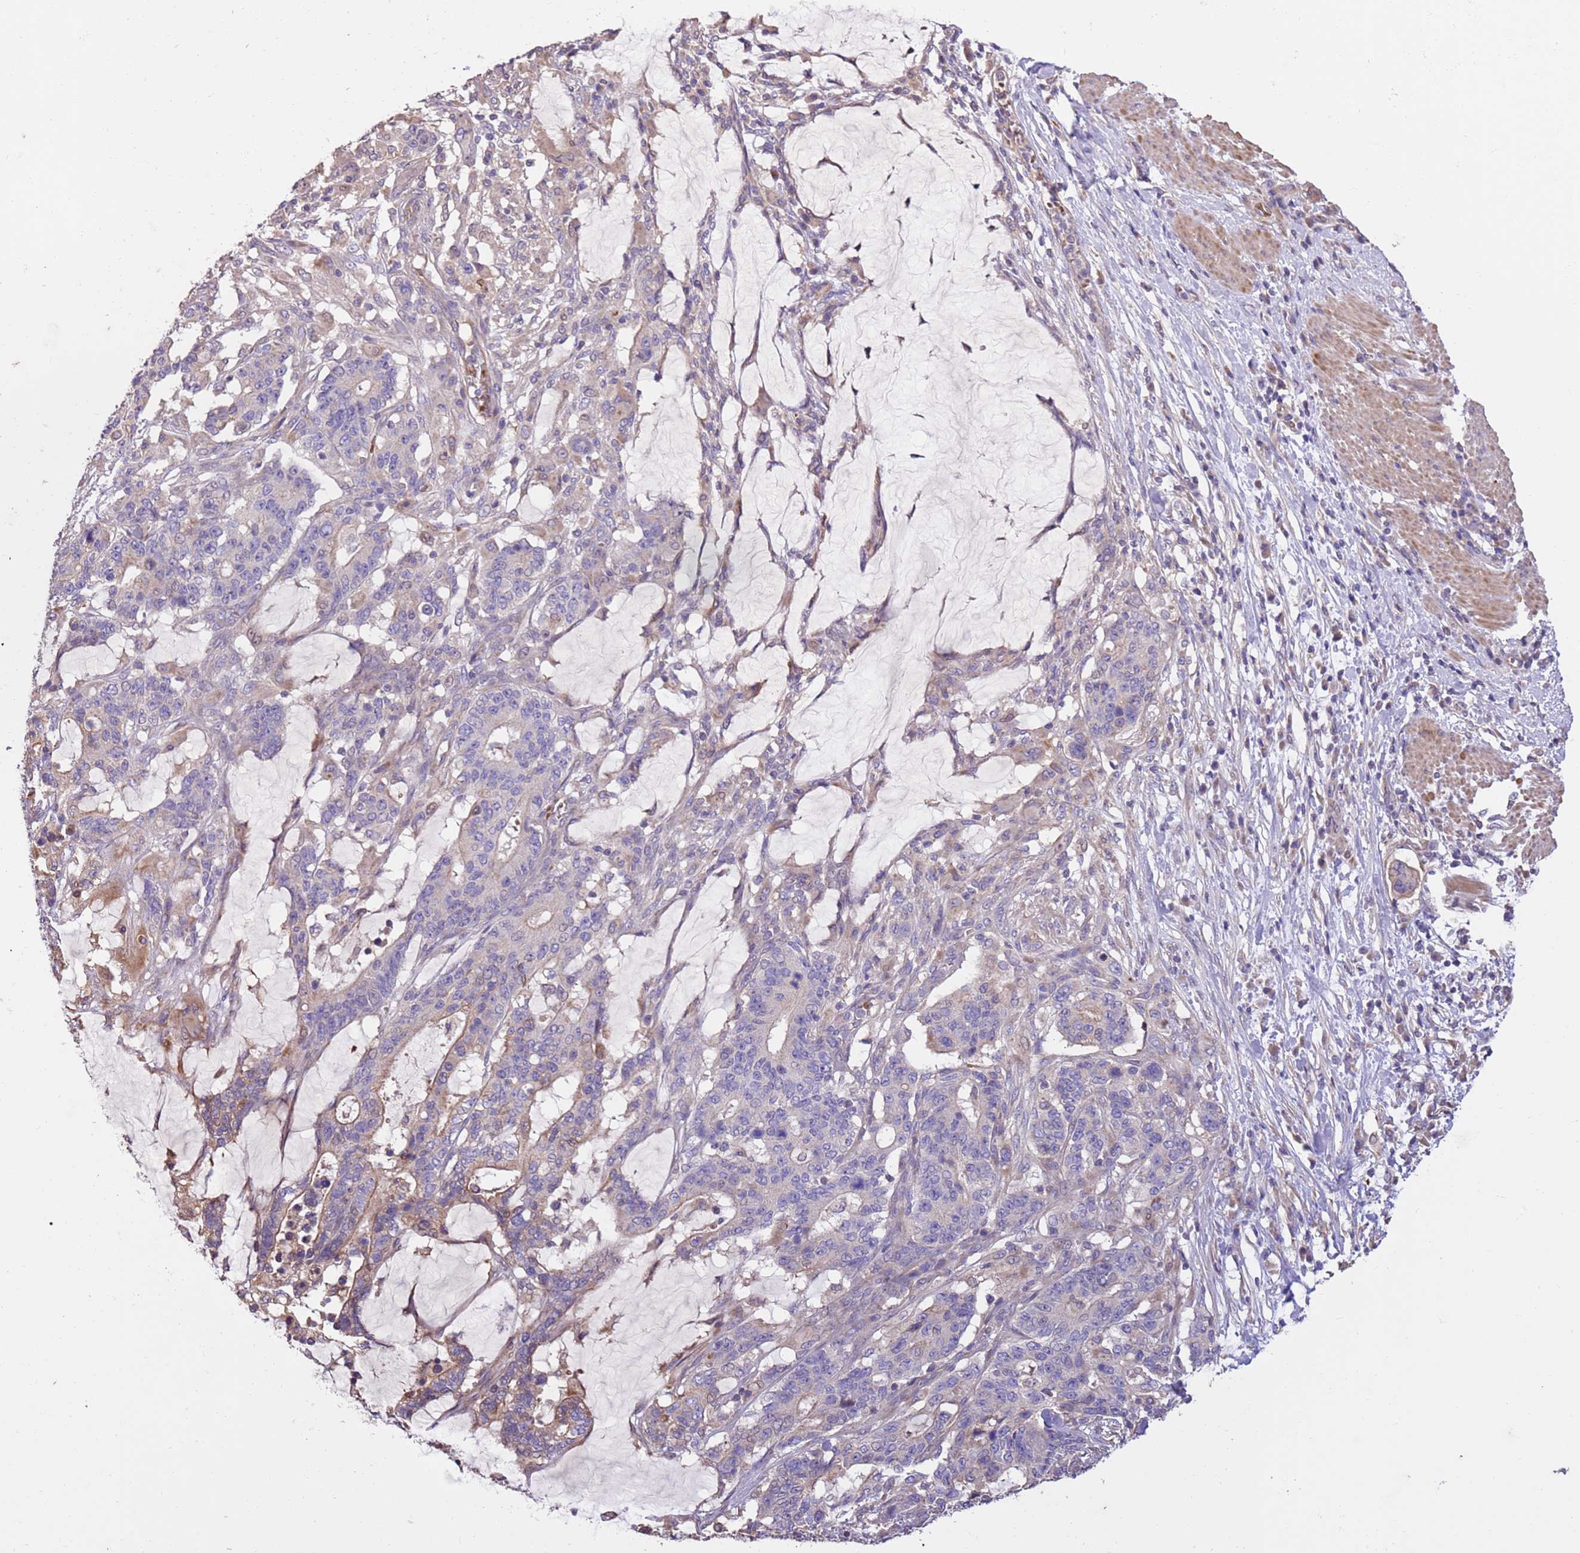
{"staining": {"intensity": "weak", "quantity": "<25%", "location": "cytoplasmic/membranous"}, "tissue": "stomach cancer", "cell_type": "Tumor cells", "image_type": "cancer", "snomed": [{"axis": "morphology", "description": "Normal tissue, NOS"}, {"axis": "morphology", "description": "Adenocarcinoma, NOS"}, {"axis": "topography", "description": "Stomach"}], "caption": "The micrograph reveals no significant positivity in tumor cells of stomach cancer.", "gene": "FAM89B", "patient": {"sex": "female", "age": 64}}